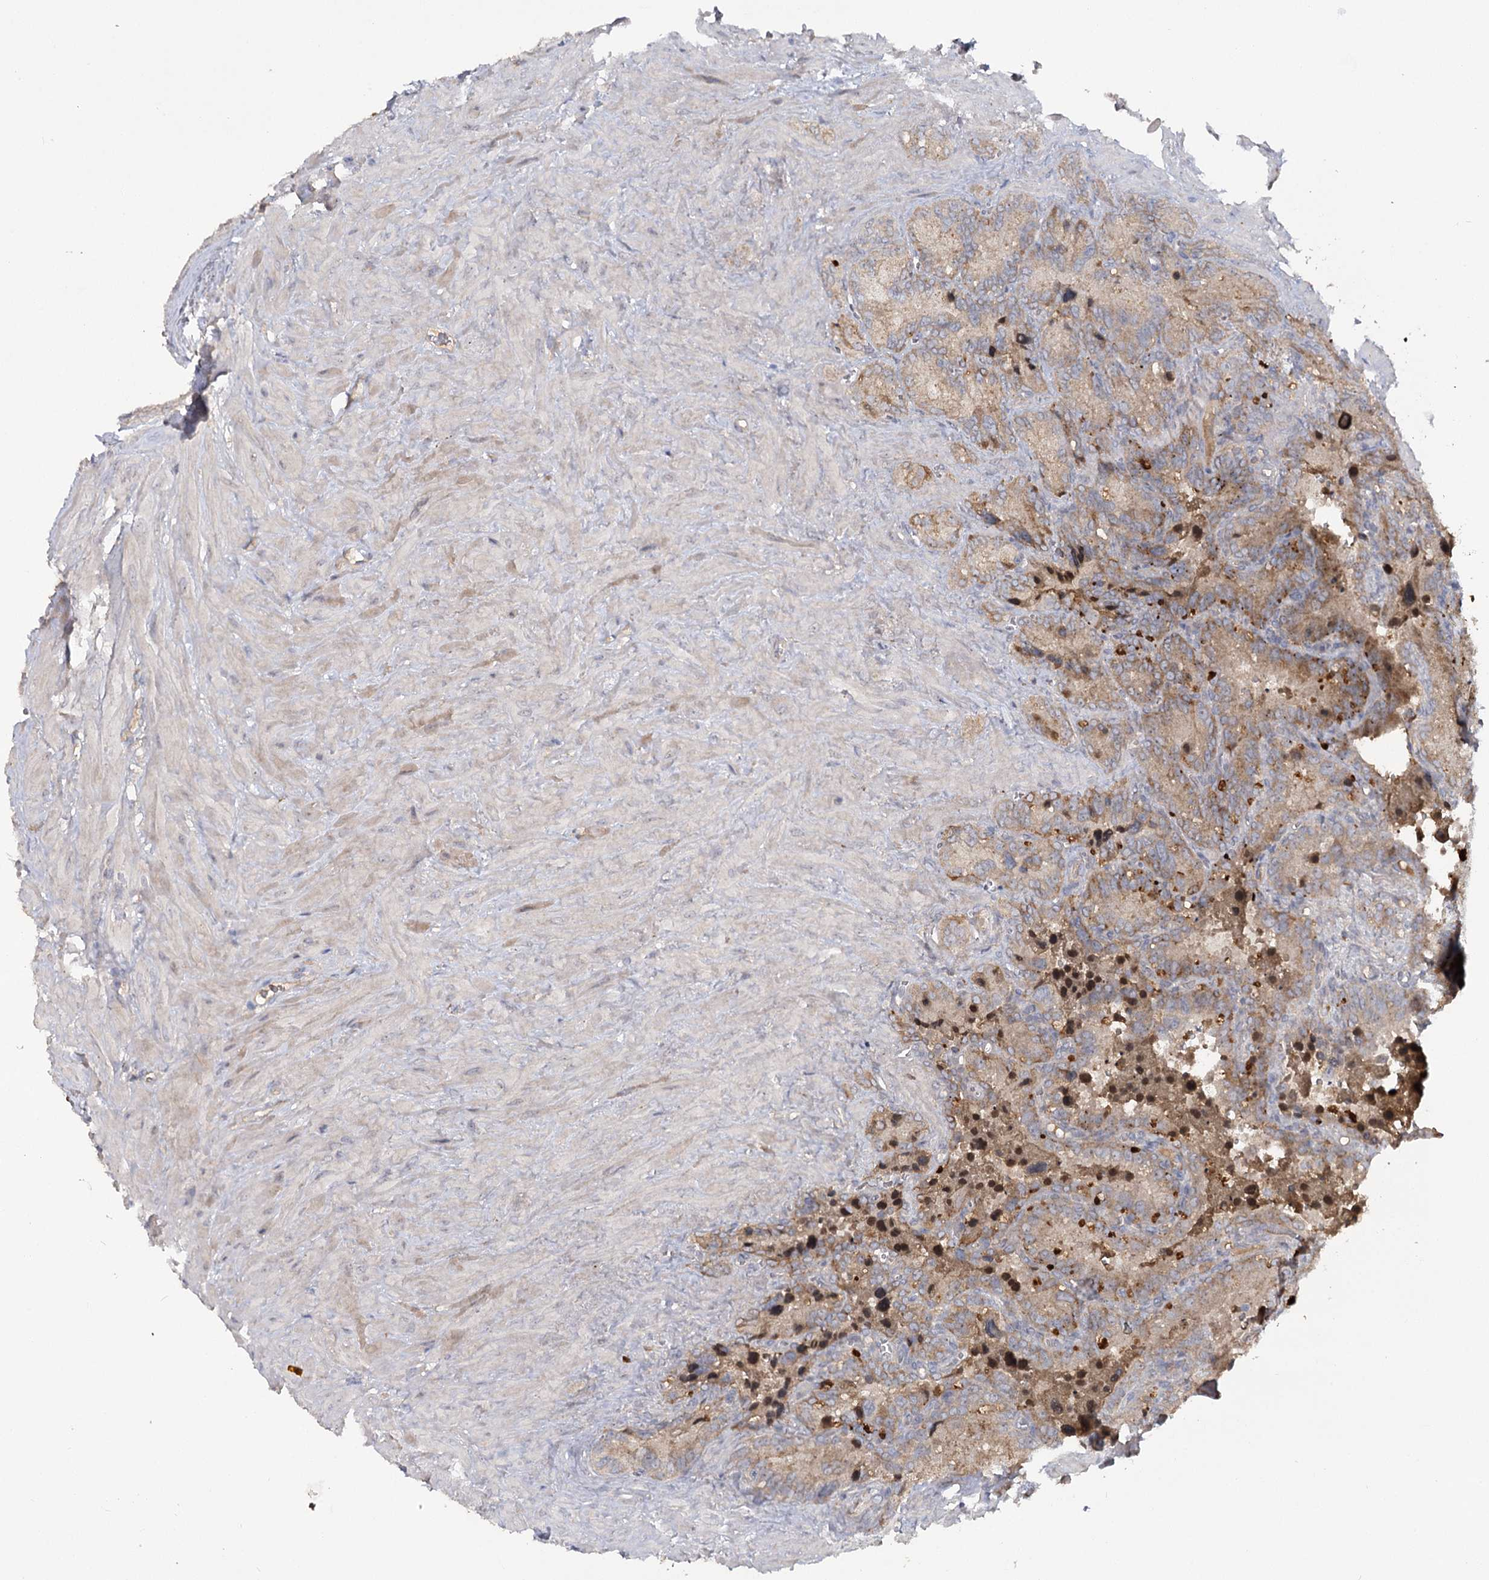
{"staining": {"intensity": "moderate", "quantity": "<25%", "location": "cytoplasmic/membranous"}, "tissue": "seminal vesicle", "cell_type": "Glandular cells", "image_type": "normal", "snomed": [{"axis": "morphology", "description": "Normal tissue, NOS"}, {"axis": "topography", "description": "Seminal veicle"}], "caption": "Protein expression analysis of unremarkable human seminal vesicle reveals moderate cytoplasmic/membranous staining in about <25% of glandular cells.", "gene": "ANGPTL5", "patient": {"sex": "male", "age": 62}}